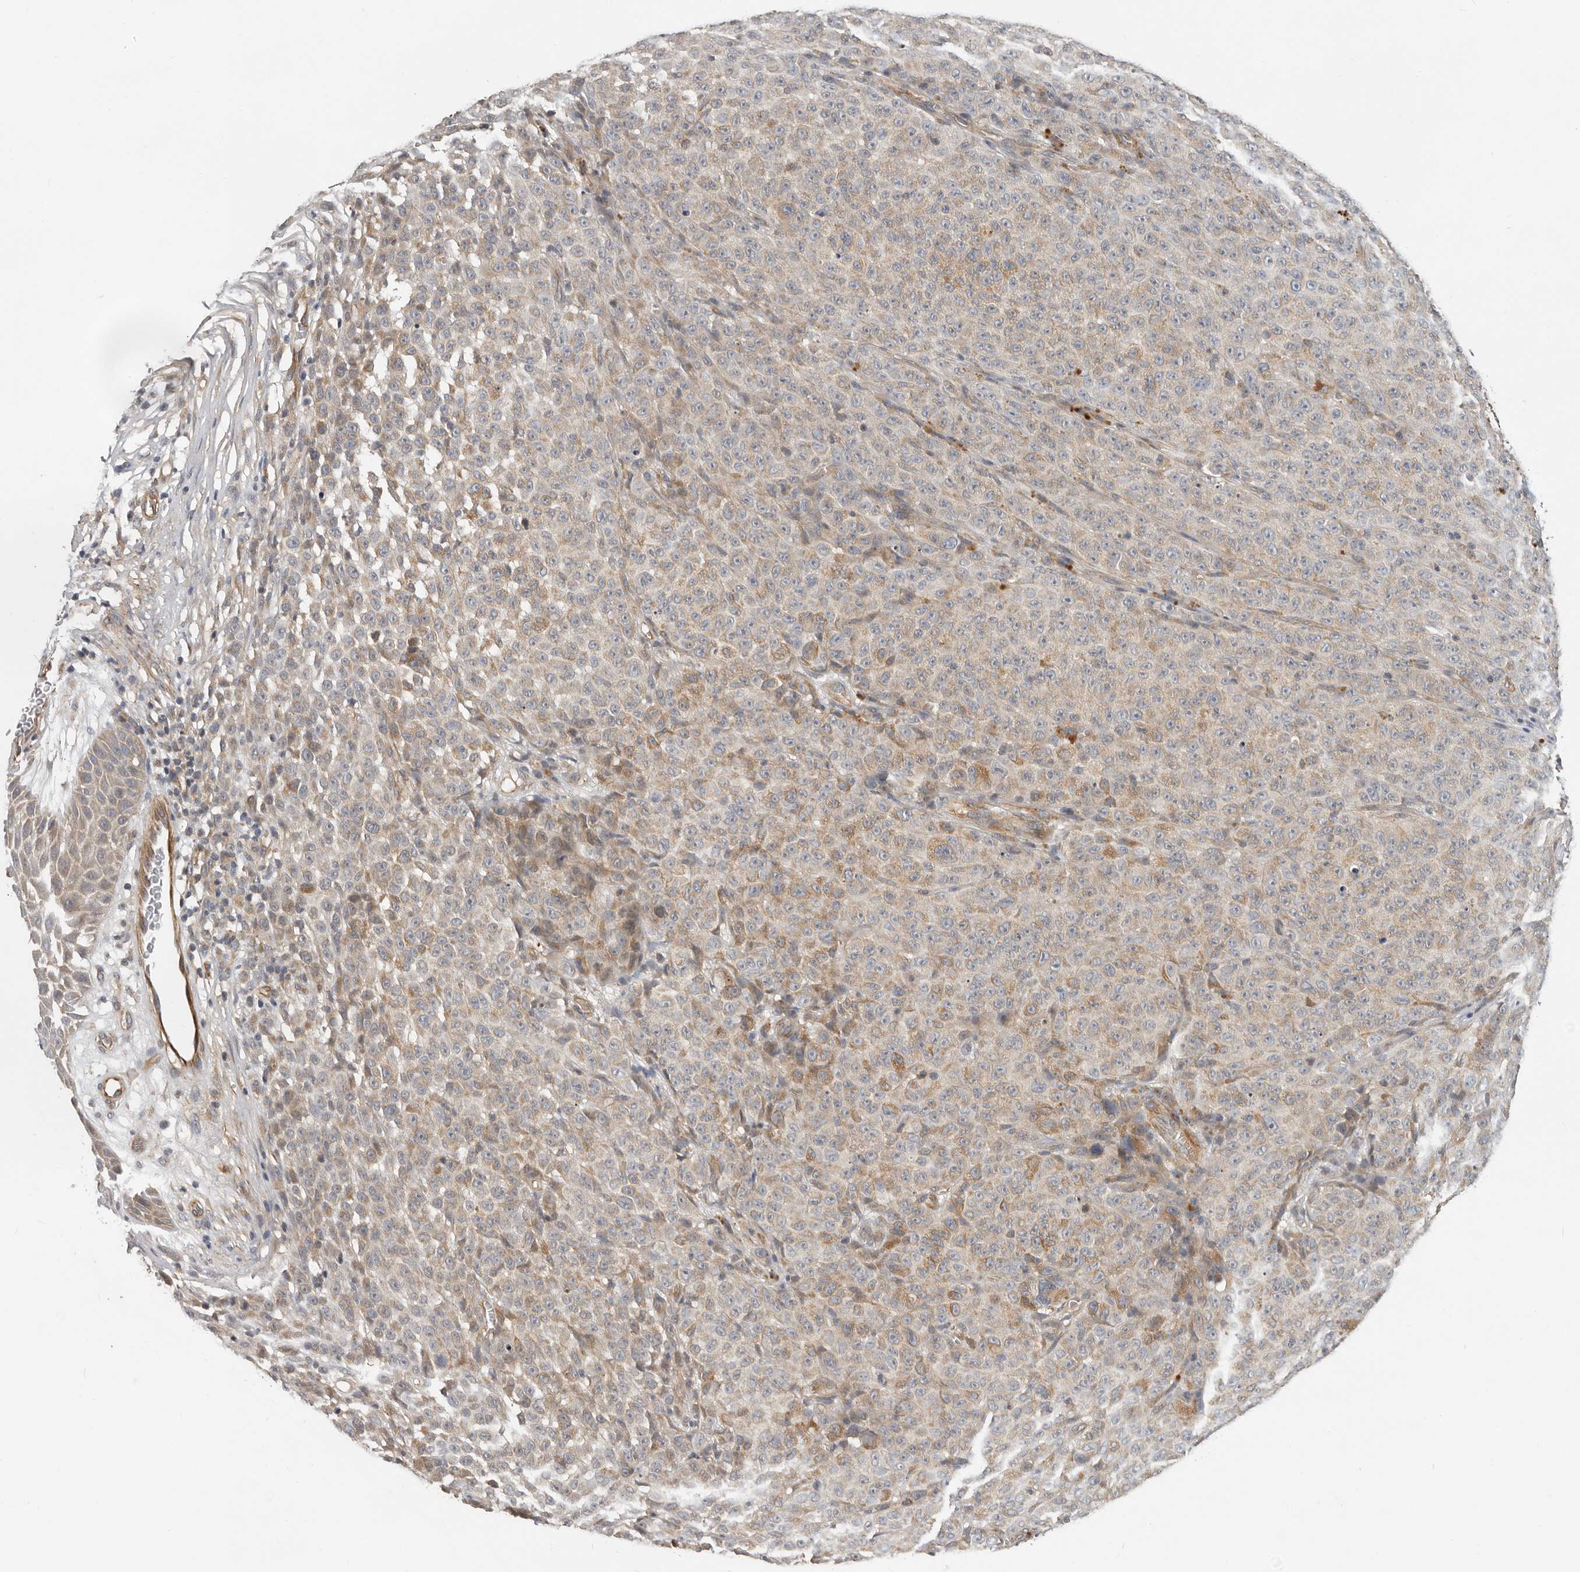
{"staining": {"intensity": "weak", "quantity": "<25%", "location": "cytoplasmic/membranous"}, "tissue": "melanoma", "cell_type": "Tumor cells", "image_type": "cancer", "snomed": [{"axis": "morphology", "description": "Malignant melanoma, NOS"}, {"axis": "topography", "description": "Skin"}], "caption": "Immunohistochemistry photomicrograph of melanoma stained for a protein (brown), which shows no expression in tumor cells.", "gene": "RNF157", "patient": {"sex": "female", "age": 82}}